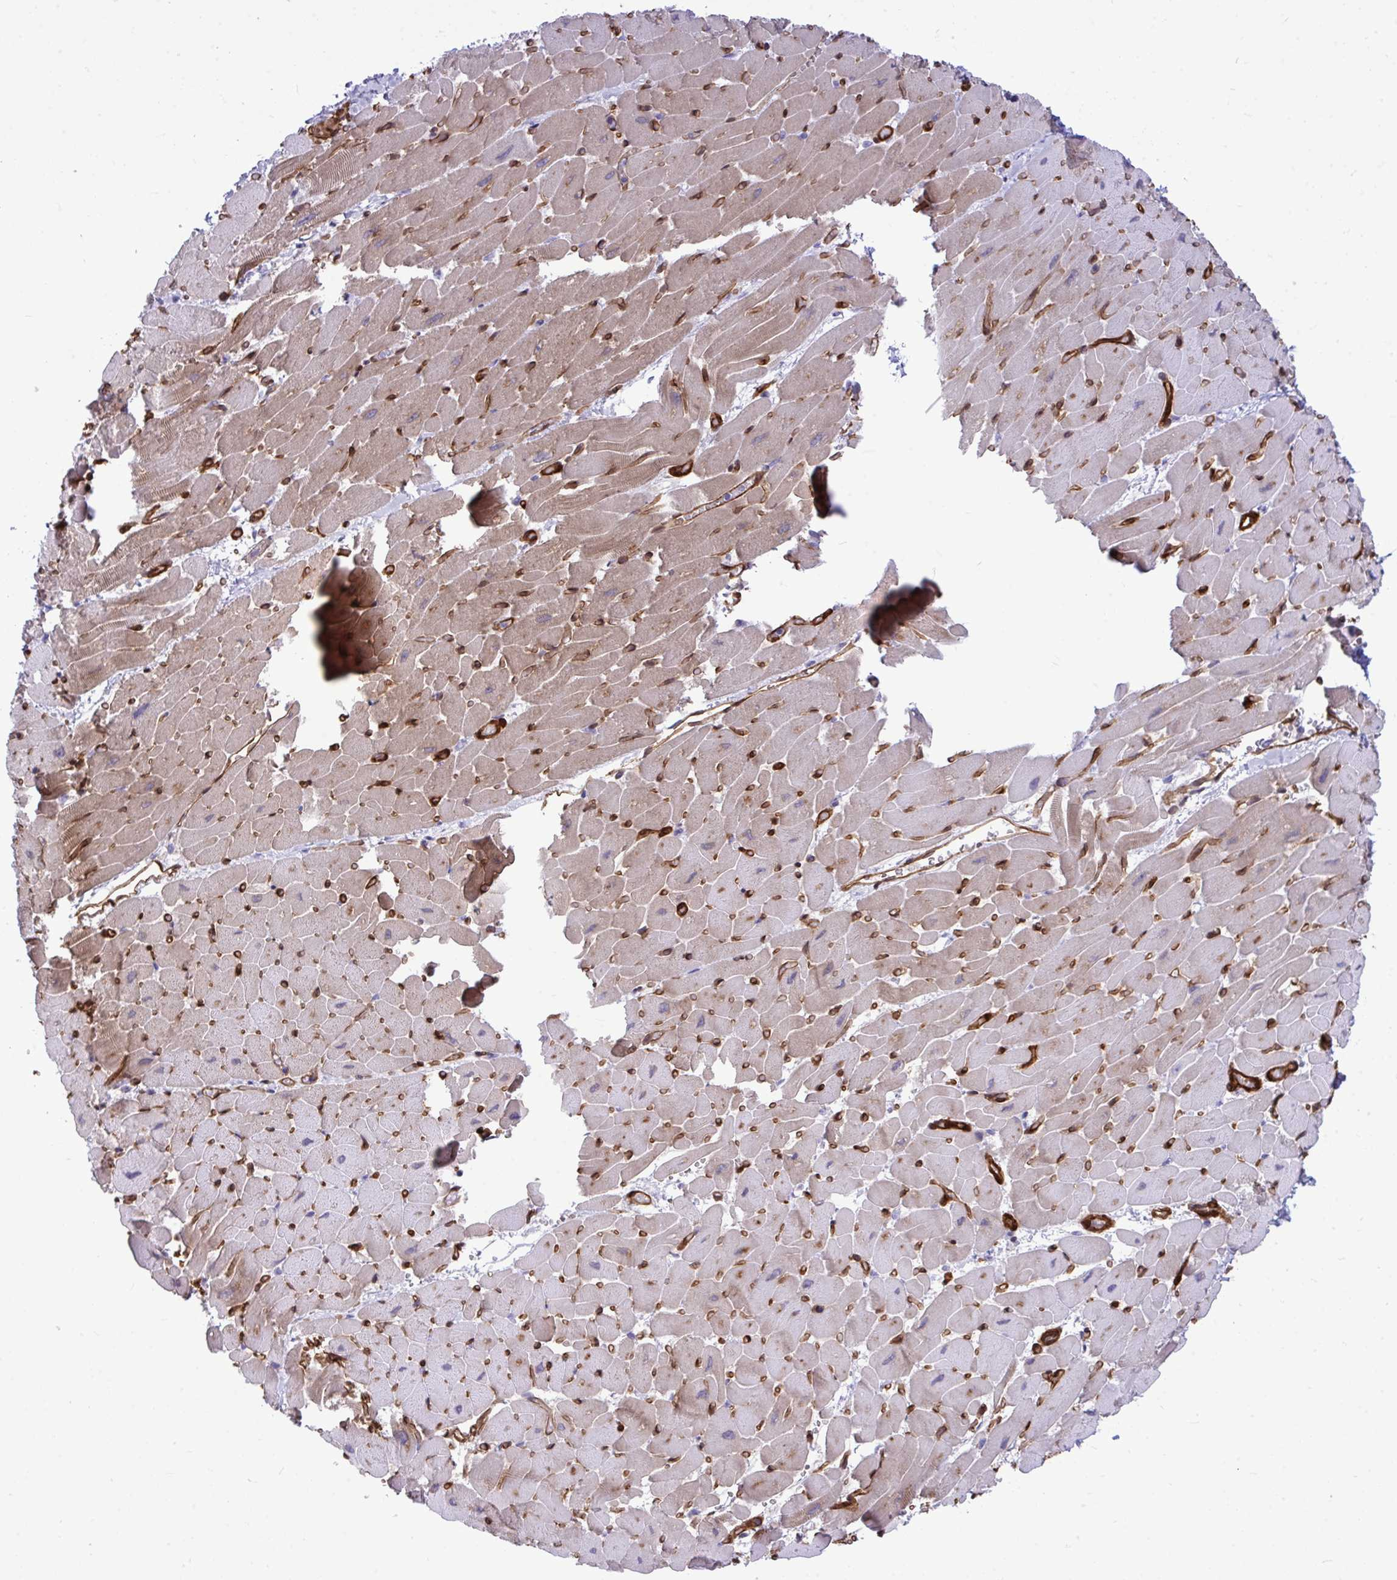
{"staining": {"intensity": "negative", "quantity": "none", "location": "none"}, "tissue": "heart muscle", "cell_type": "Cardiomyocytes", "image_type": "normal", "snomed": [{"axis": "morphology", "description": "Normal tissue, NOS"}, {"axis": "topography", "description": "Heart"}], "caption": "The histopathology image exhibits no significant positivity in cardiomyocytes of heart muscle.", "gene": "LIMS2", "patient": {"sex": "male", "age": 37}}